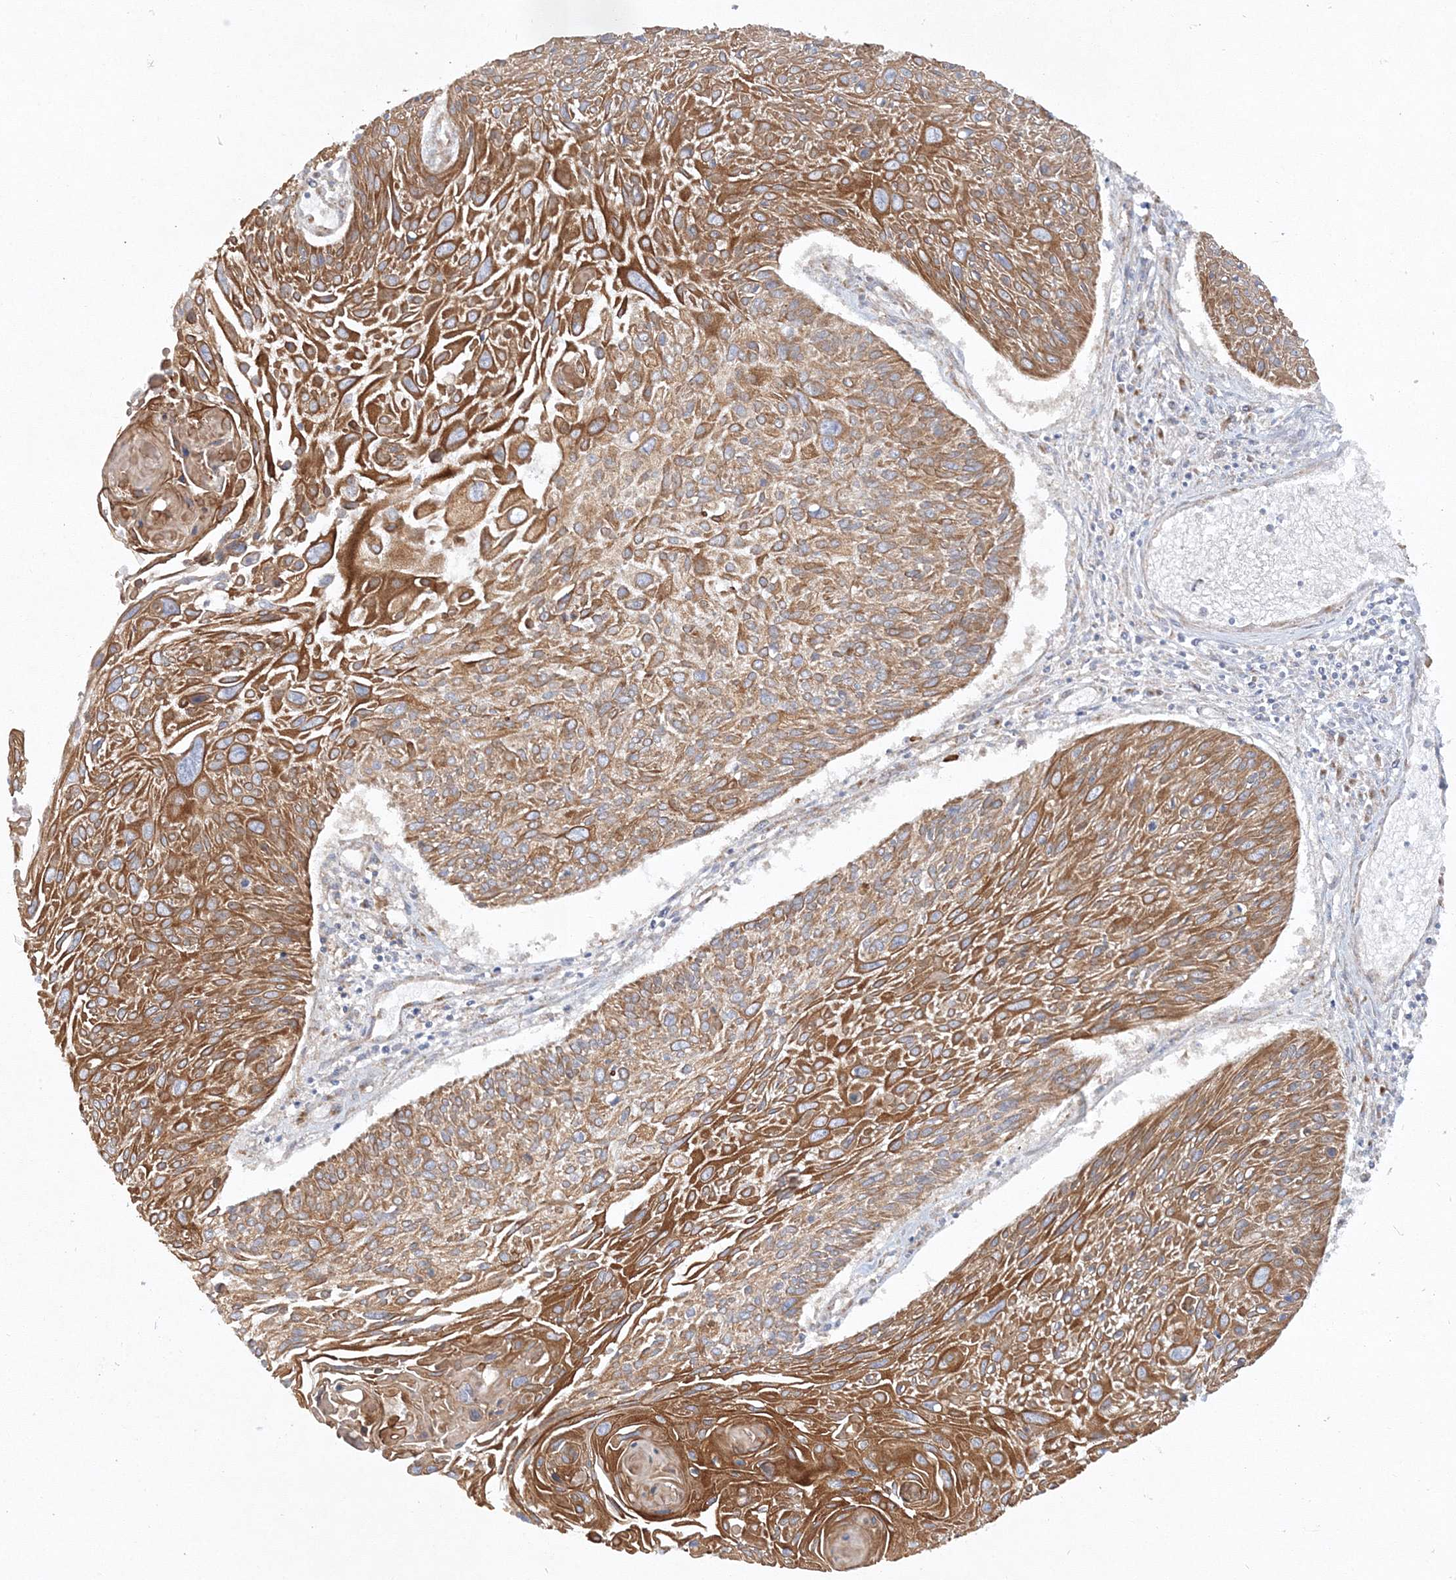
{"staining": {"intensity": "strong", "quantity": ">75%", "location": "cytoplasmic/membranous"}, "tissue": "cervical cancer", "cell_type": "Tumor cells", "image_type": "cancer", "snomed": [{"axis": "morphology", "description": "Squamous cell carcinoma, NOS"}, {"axis": "topography", "description": "Cervix"}], "caption": "Cervical squamous cell carcinoma stained with a protein marker displays strong staining in tumor cells.", "gene": "SEC23IP", "patient": {"sex": "female", "age": 51}}